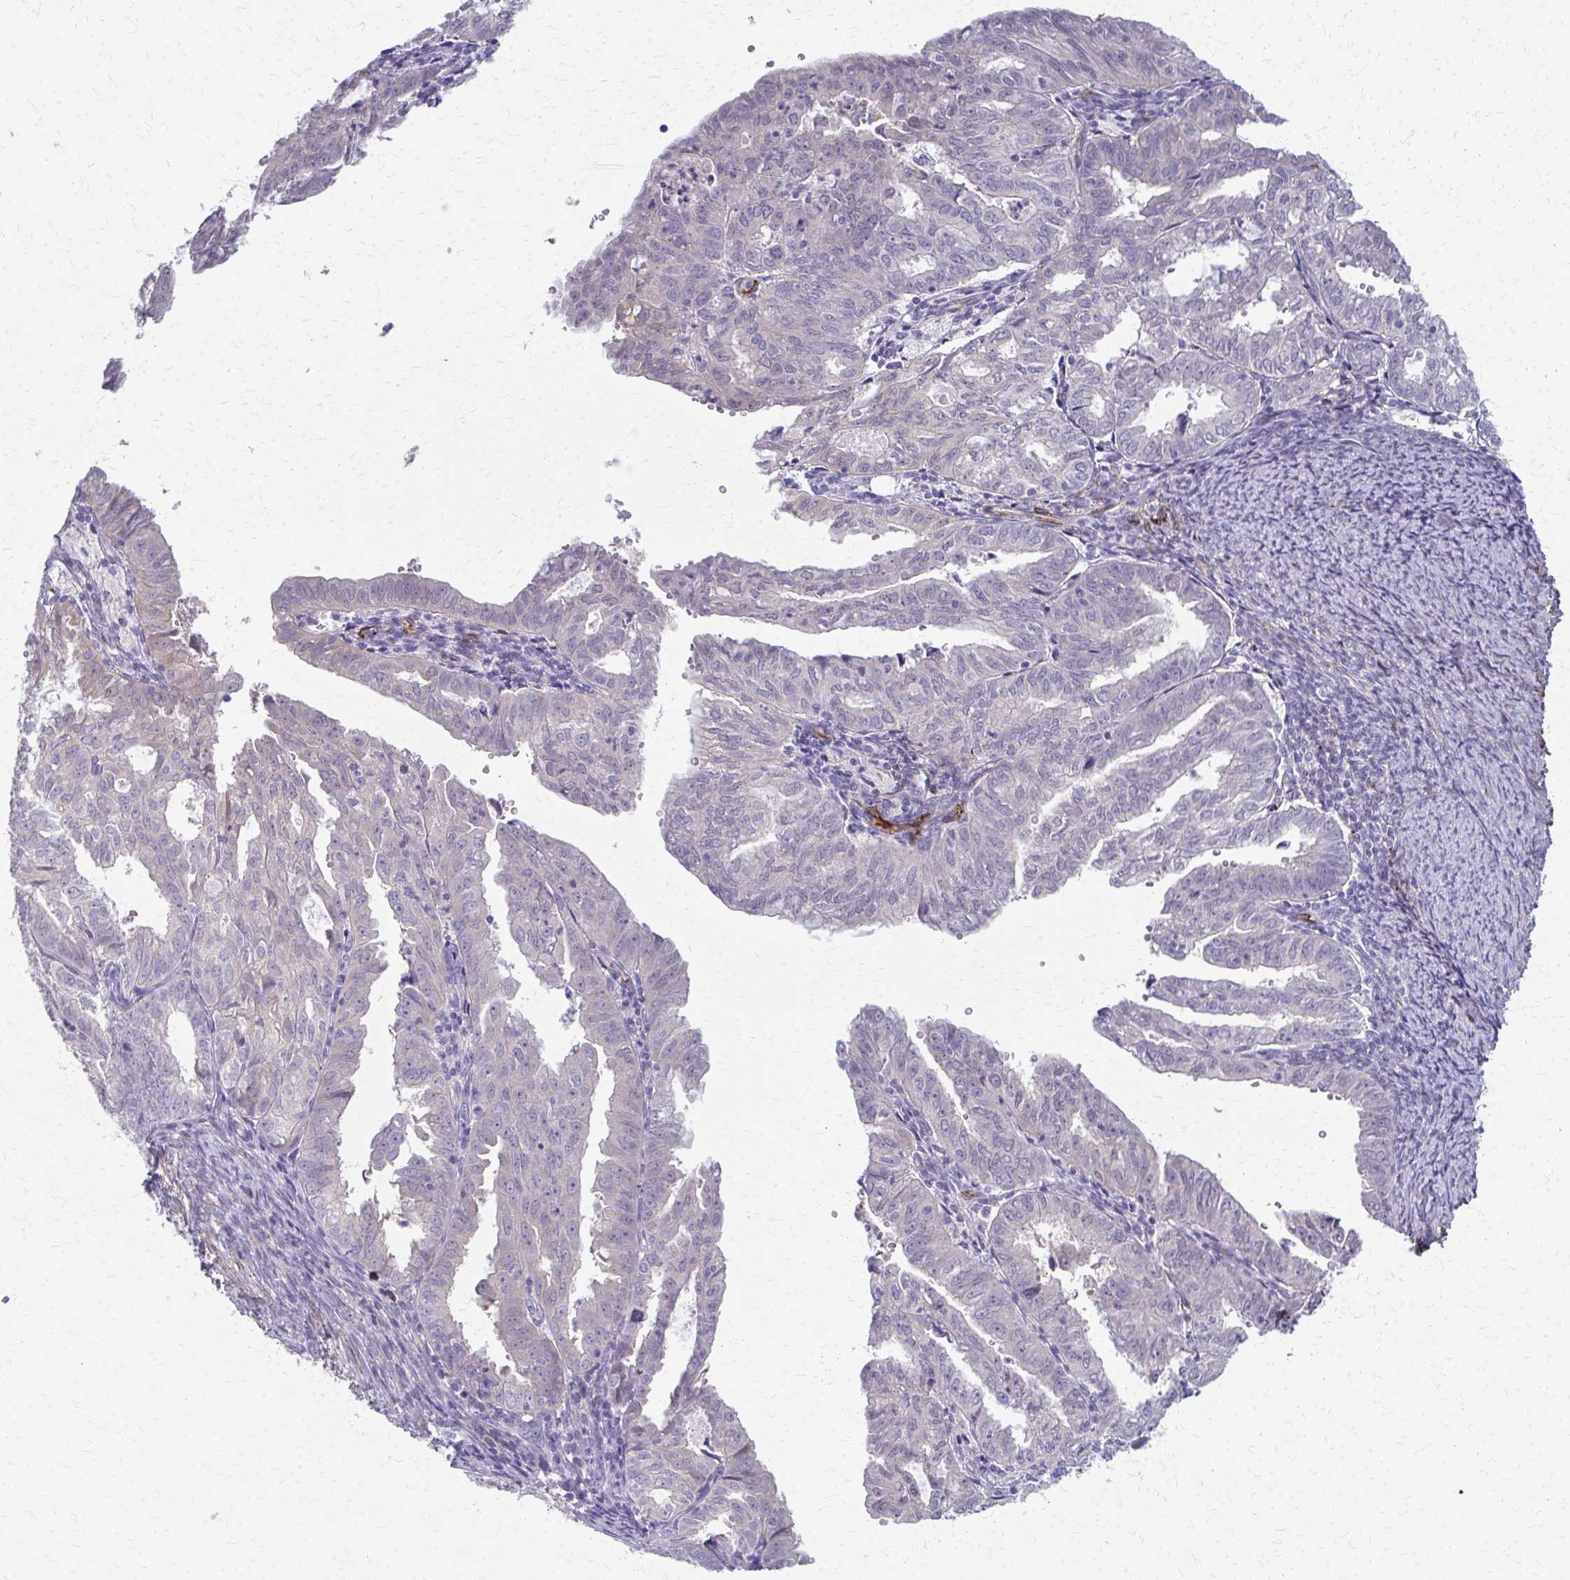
{"staining": {"intensity": "negative", "quantity": "none", "location": "none"}, "tissue": "endometrial cancer", "cell_type": "Tumor cells", "image_type": "cancer", "snomed": [{"axis": "morphology", "description": "Adenocarcinoma, NOS"}, {"axis": "topography", "description": "Endometrium"}], "caption": "Endometrial adenocarcinoma was stained to show a protein in brown. There is no significant staining in tumor cells.", "gene": "ADIPOQ", "patient": {"sex": "female", "age": 70}}